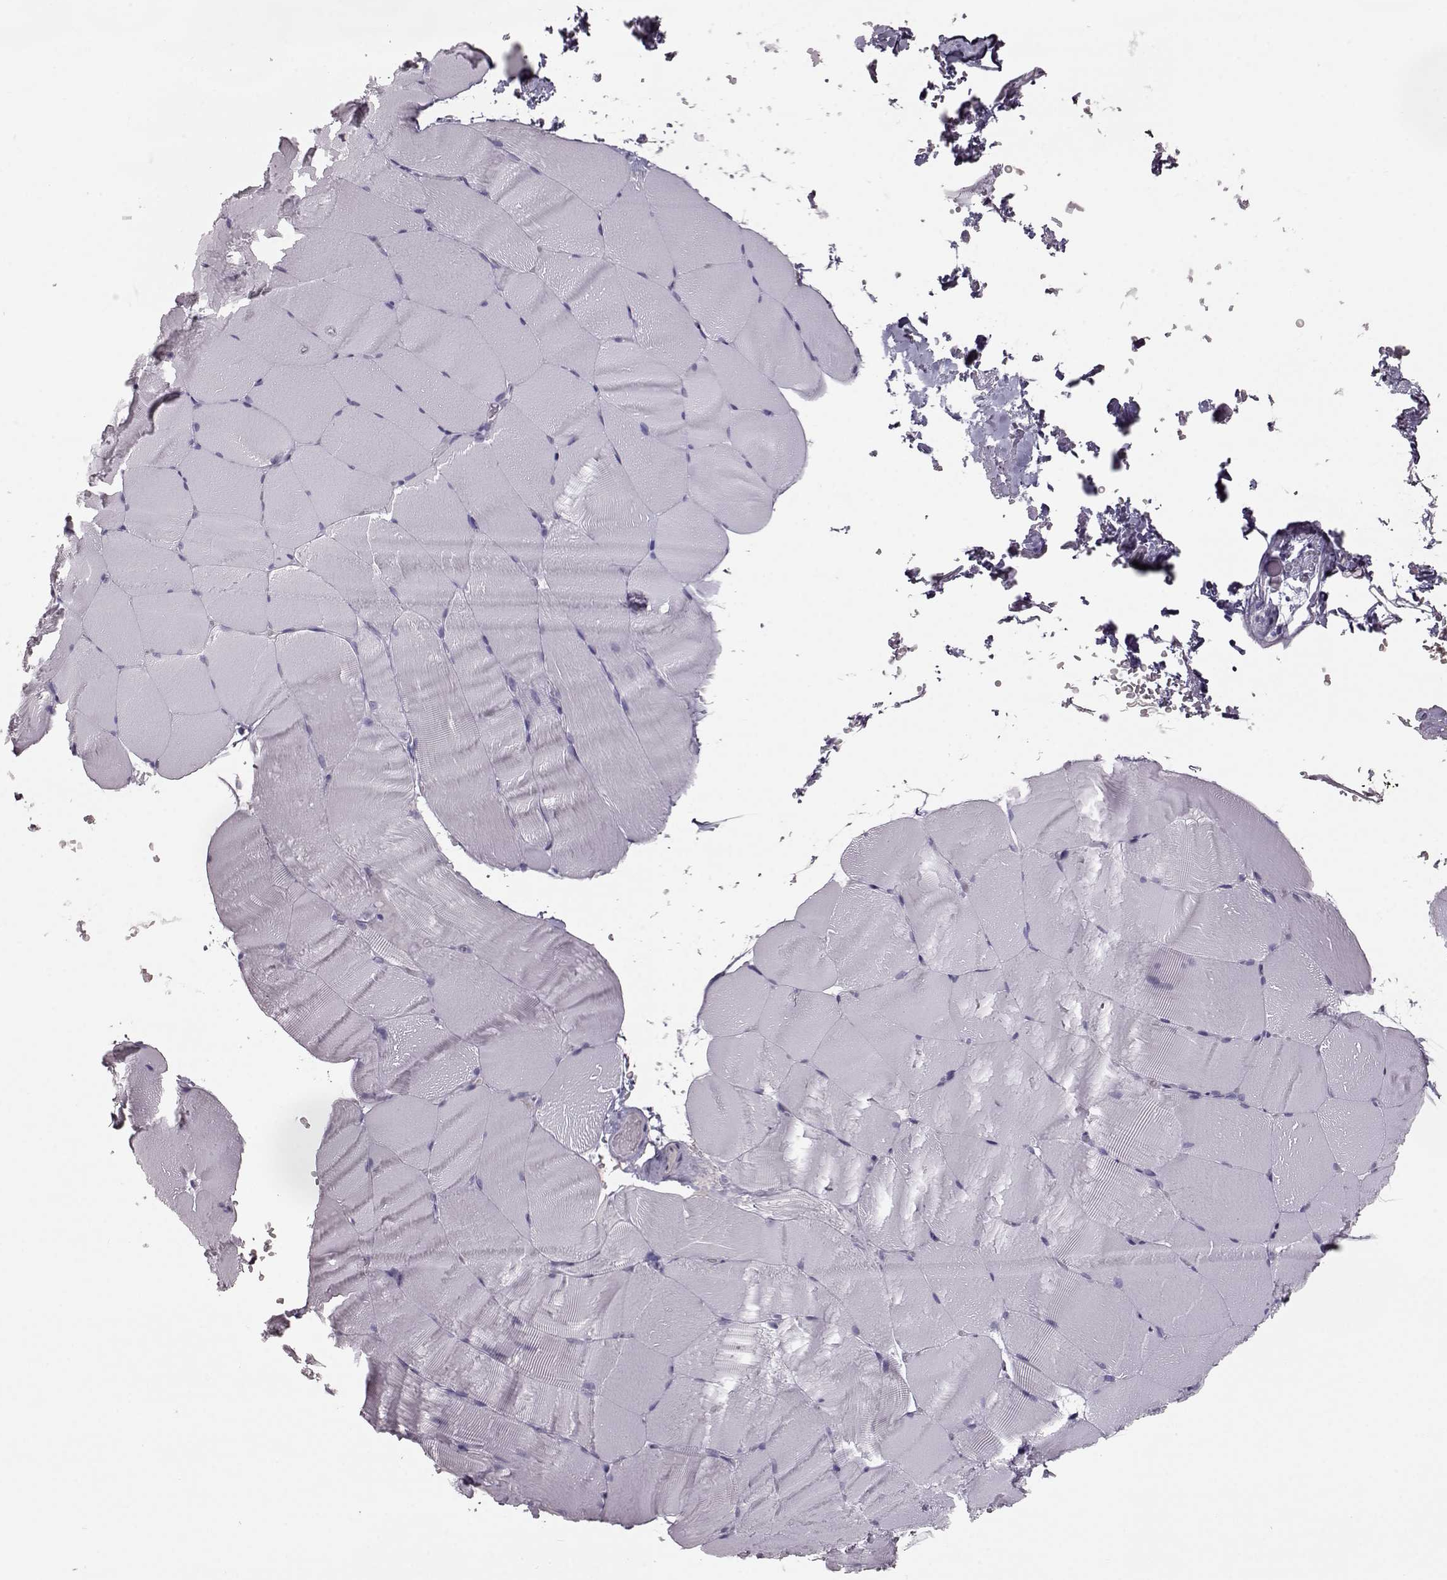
{"staining": {"intensity": "negative", "quantity": "none", "location": "none"}, "tissue": "skeletal muscle", "cell_type": "Myocytes", "image_type": "normal", "snomed": [{"axis": "morphology", "description": "Normal tissue, NOS"}, {"axis": "topography", "description": "Skeletal muscle"}], "caption": "This is an immunohistochemistry histopathology image of benign human skeletal muscle. There is no positivity in myocytes.", "gene": "CCL19", "patient": {"sex": "female", "age": 37}}